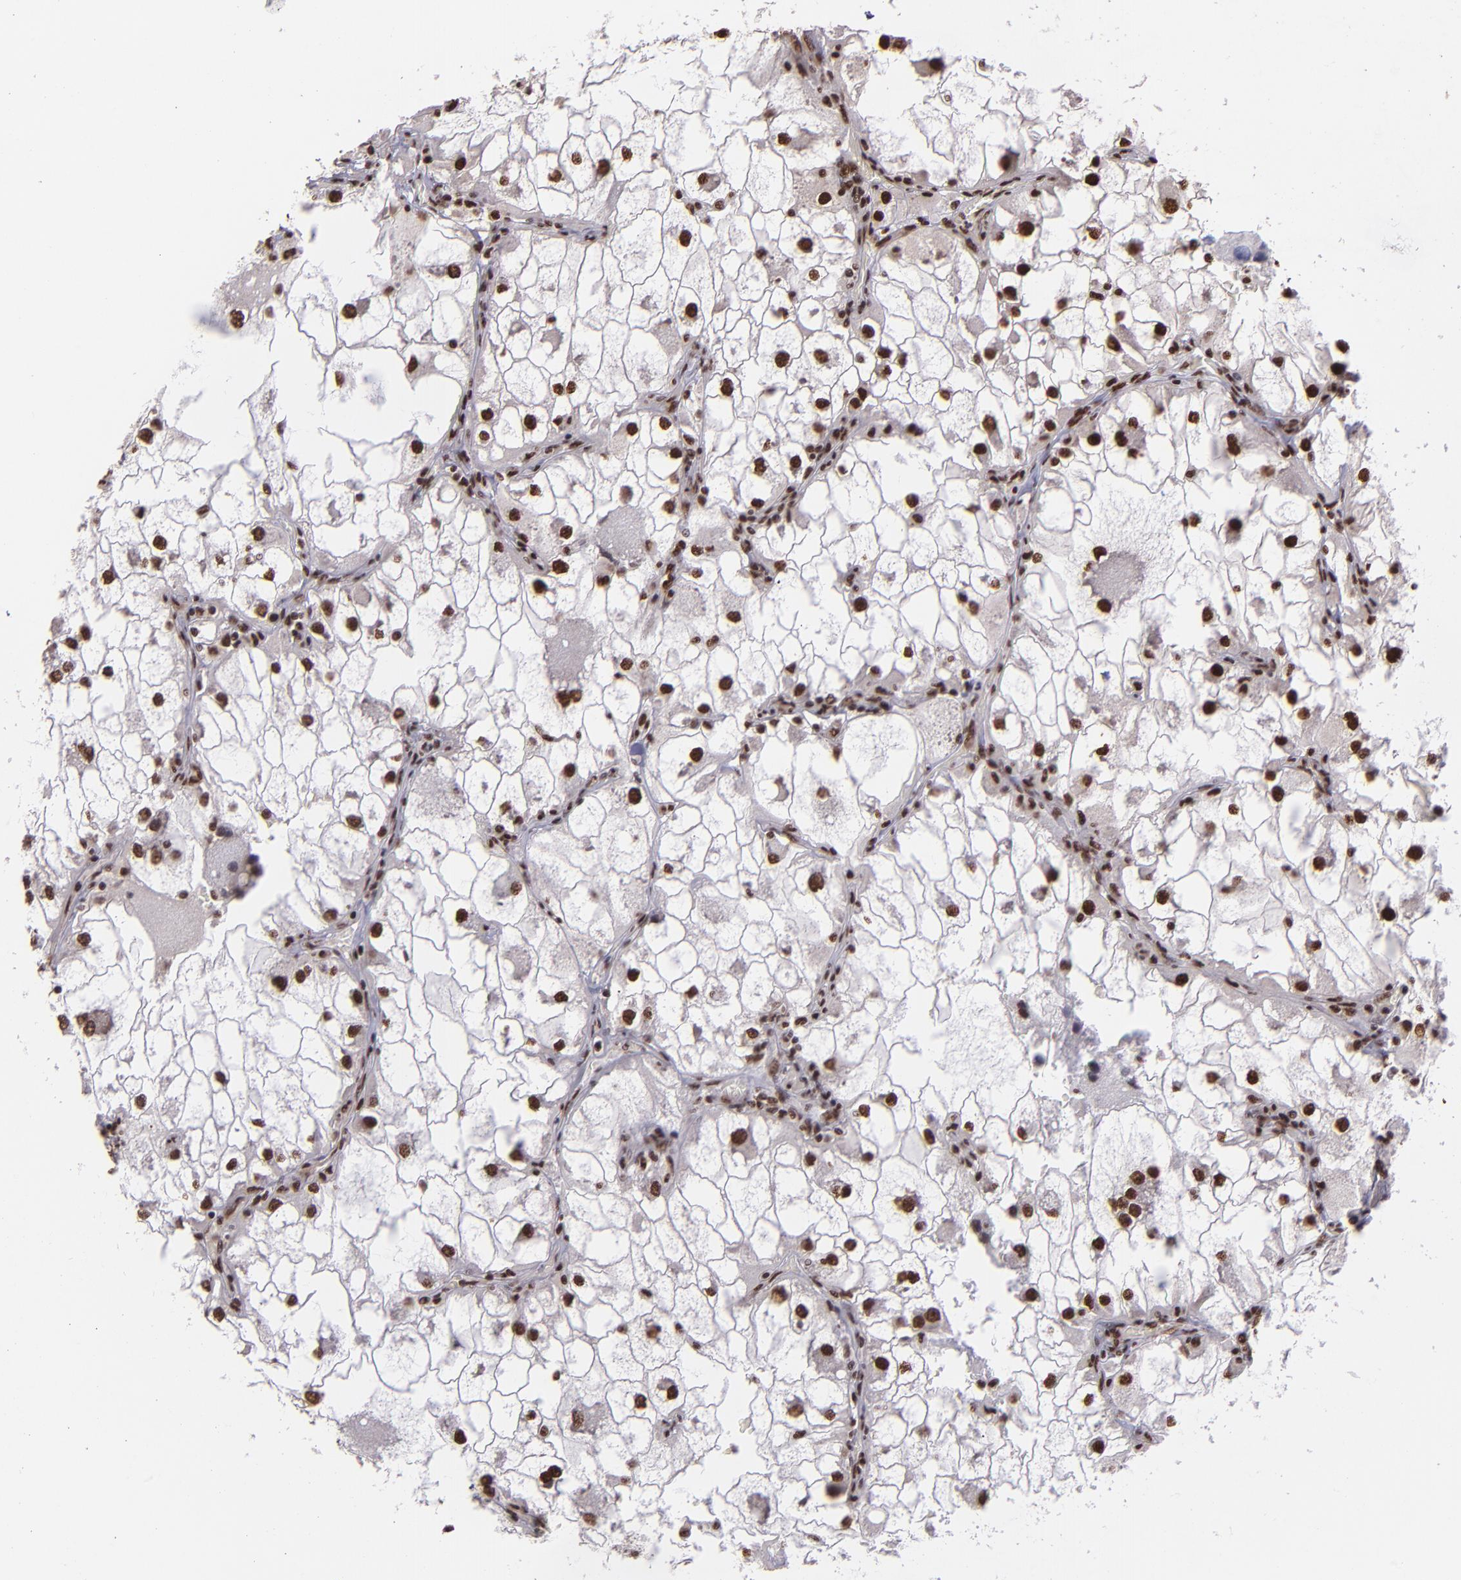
{"staining": {"intensity": "strong", "quantity": "<25%", "location": "nuclear"}, "tissue": "renal cancer", "cell_type": "Tumor cells", "image_type": "cancer", "snomed": [{"axis": "morphology", "description": "Adenocarcinoma, NOS"}, {"axis": "topography", "description": "Kidney"}], "caption": "Strong nuclear protein positivity is appreciated in about <25% of tumor cells in renal cancer.", "gene": "PQBP1", "patient": {"sex": "female", "age": 73}}